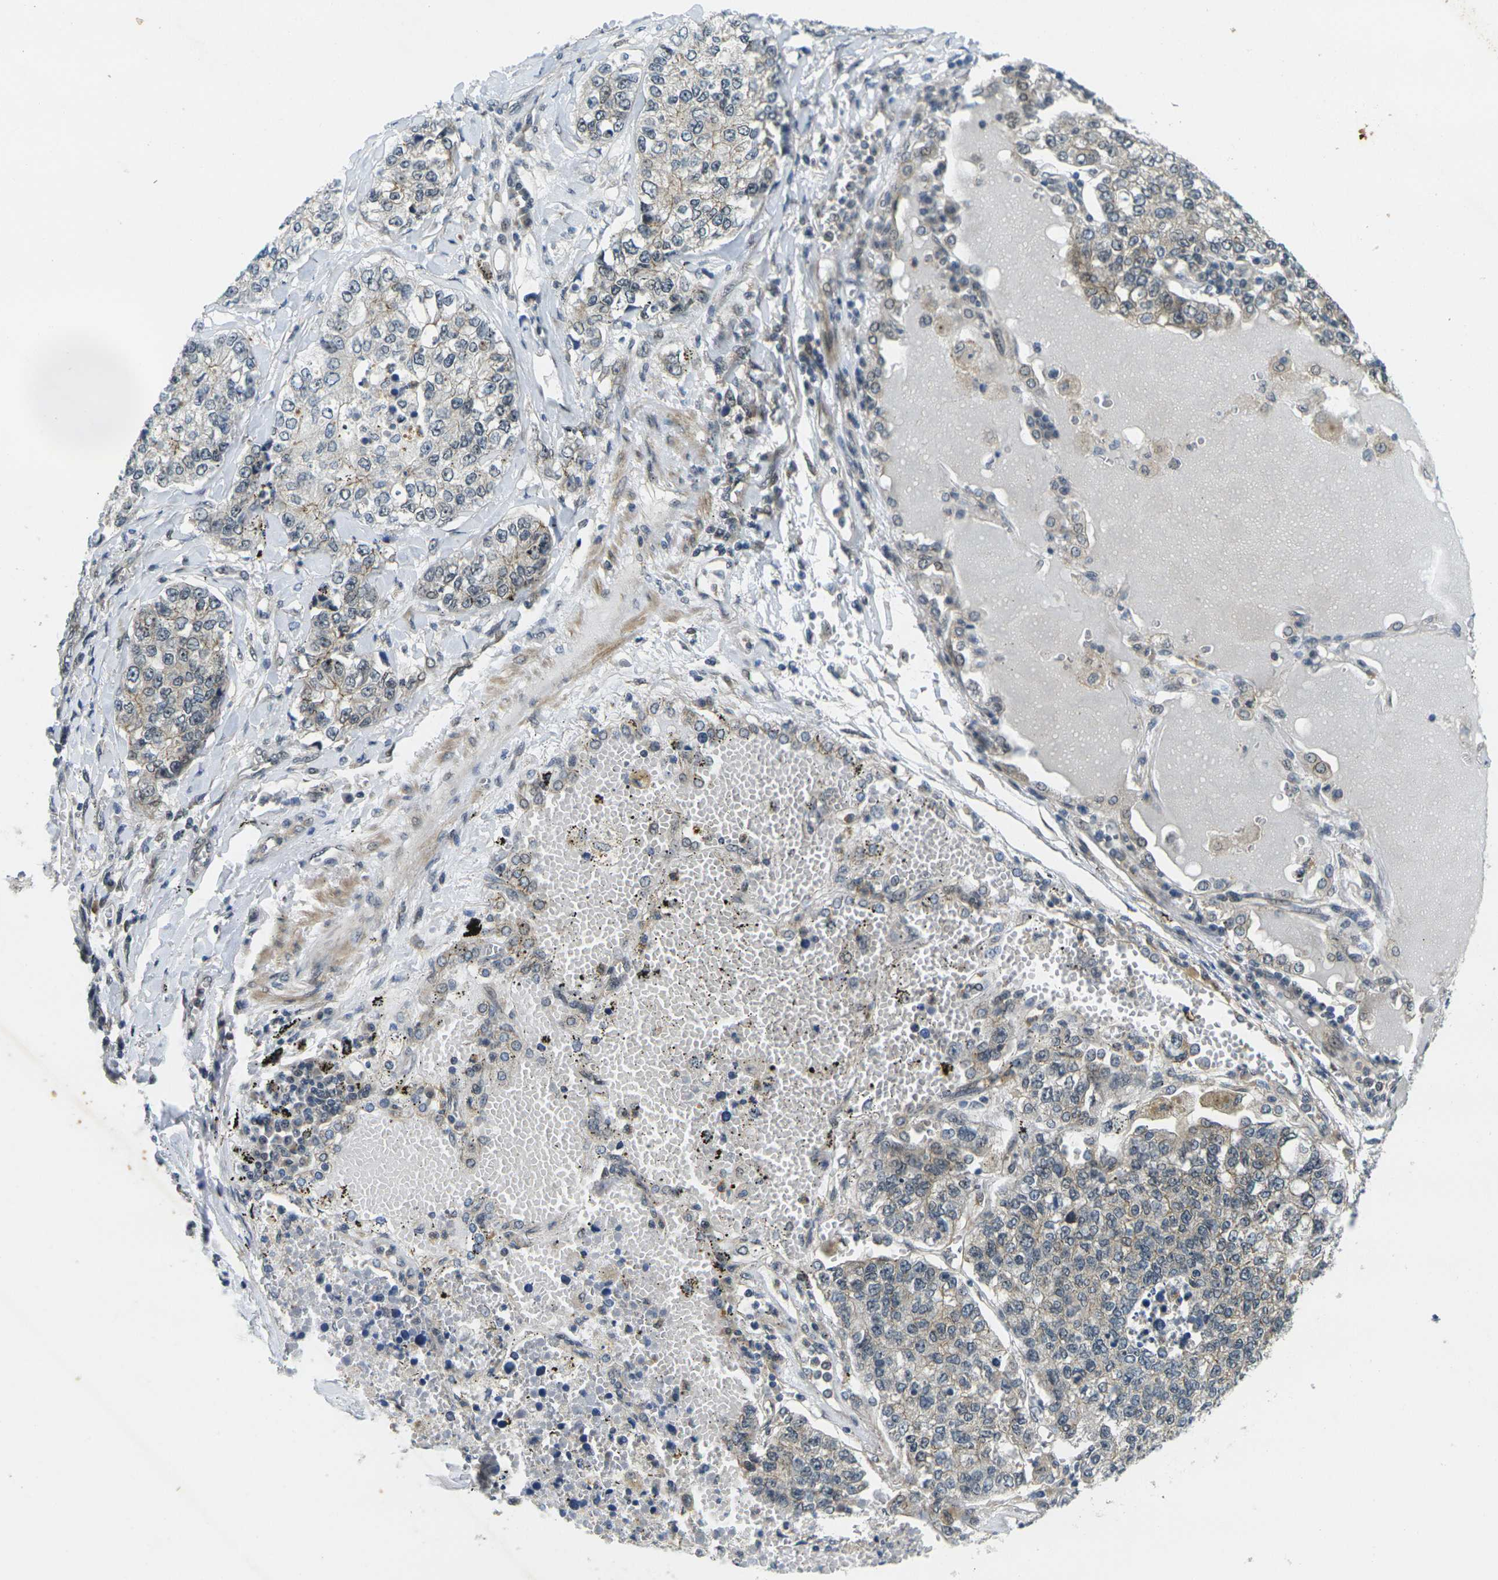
{"staining": {"intensity": "weak", "quantity": "<25%", "location": "cytoplasmic/membranous"}, "tissue": "lung cancer", "cell_type": "Tumor cells", "image_type": "cancer", "snomed": [{"axis": "morphology", "description": "Adenocarcinoma, NOS"}, {"axis": "topography", "description": "Lung"}], "caption": "Adenocarcinoma (lung) was stained to show a protein in brown. There is no significant staining in tumor cells.", "gene": "KCTD10", "patient": {"sex": "male", "age": 49}}